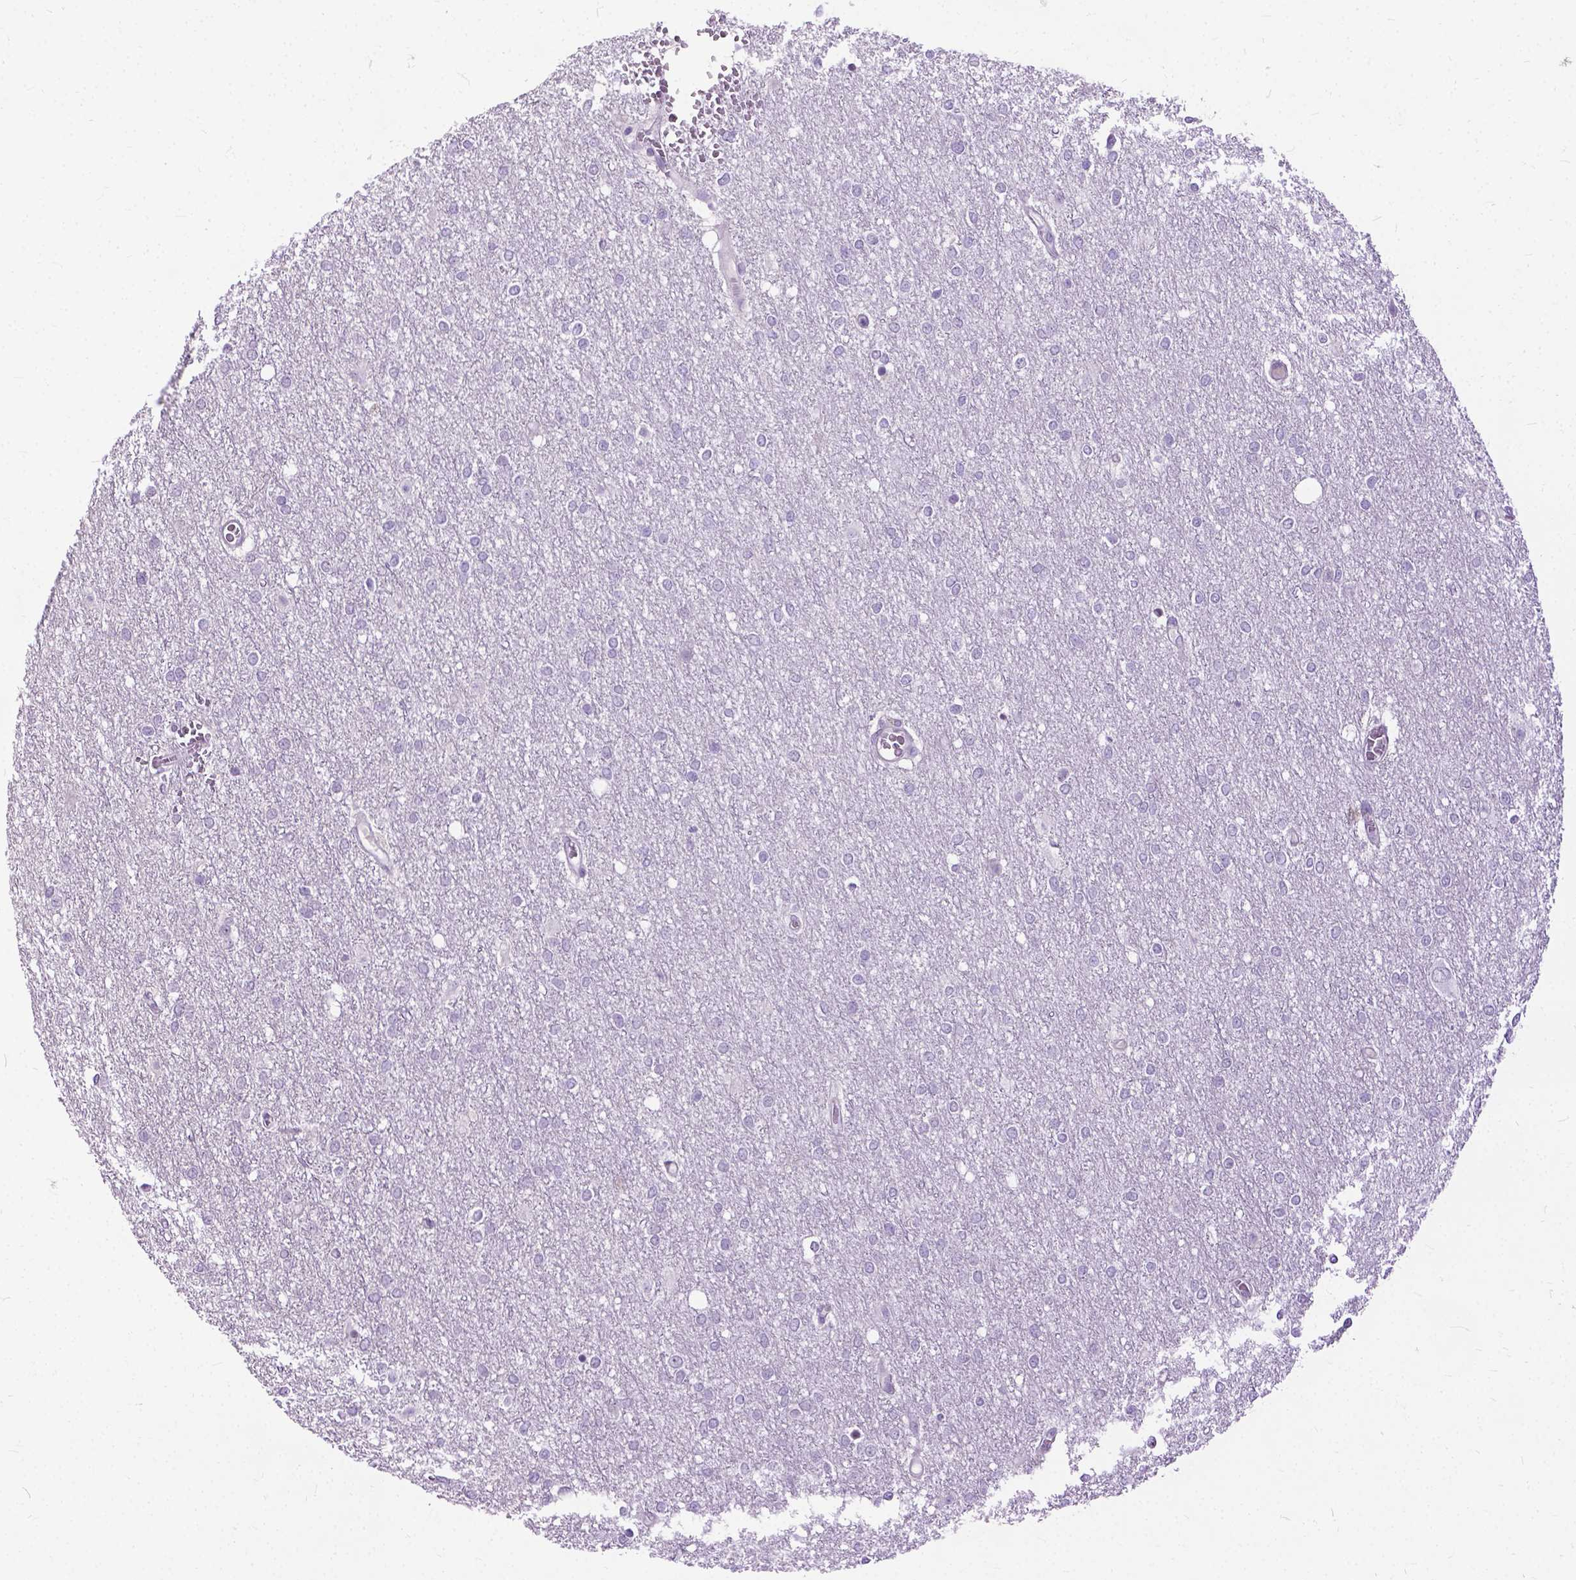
{"staining": {"intensity": "negative", "quantity": "none", "location": "none"}, "tissue": "glioma", "cell_type": "Tumor cells", "image_type": "cancer", "snomed": [{"axis": "morphology", "description": "Glioma, malignant, High grade"}, {"axis": "topography", "description": "Brain"}], "caption": "A micrograph of high-grade glioma (malignant) stained for a protein reveals no brown staining in tumor cells. (Stains: DAB (3,3'-diaminobenzidine) immunohistochemistry (IHC) with hematoxylin counter stain, Microscopy: brightfield microscopy at high magnification).", "gene": "PROB1", "patient": {"sex": "female", "age": 61}}